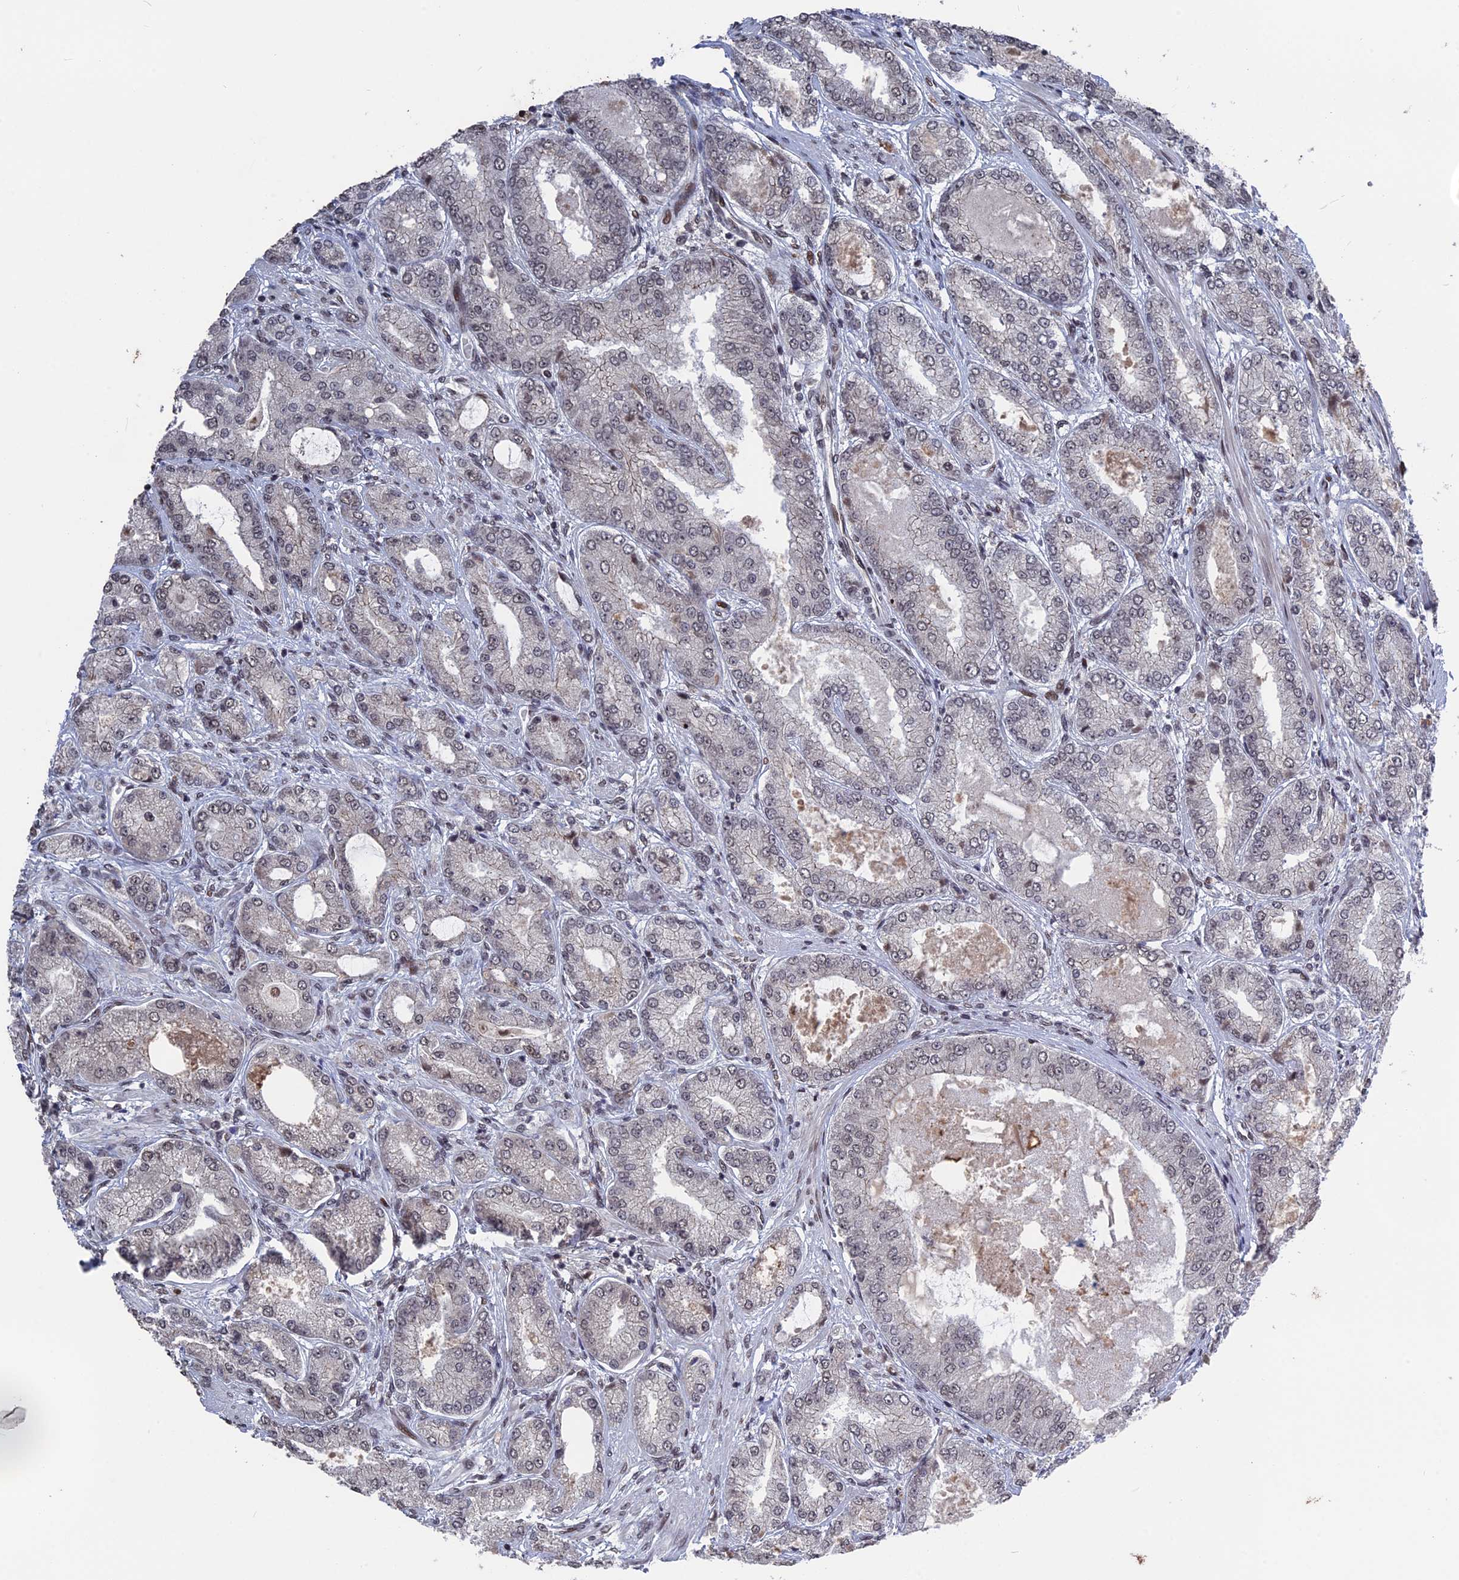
{"staining": {"intensity": "weak", "quantity": "25%-75%", "location": "nuclear"}, "tissue": "prostate cancer", "cell_type": "Tumor cells", "image_type": "cancer", "snomed": [{"axis": "morphology", "description": "Adenocarcinoma, High grade"}, {"axis": "topography", "description": "Prostate"}], "caption": "Immunohistochemistry of human prostate high-grade adenocarcinoma exhibits low levels of weak nuclear staining in approximately 25%-75% of tumor cells. (DAB IHC, brown staining for protein, blue staining for nuclei).", "gene": "NR2C2AP", "patient": {"sex": "male", "age": 71}}